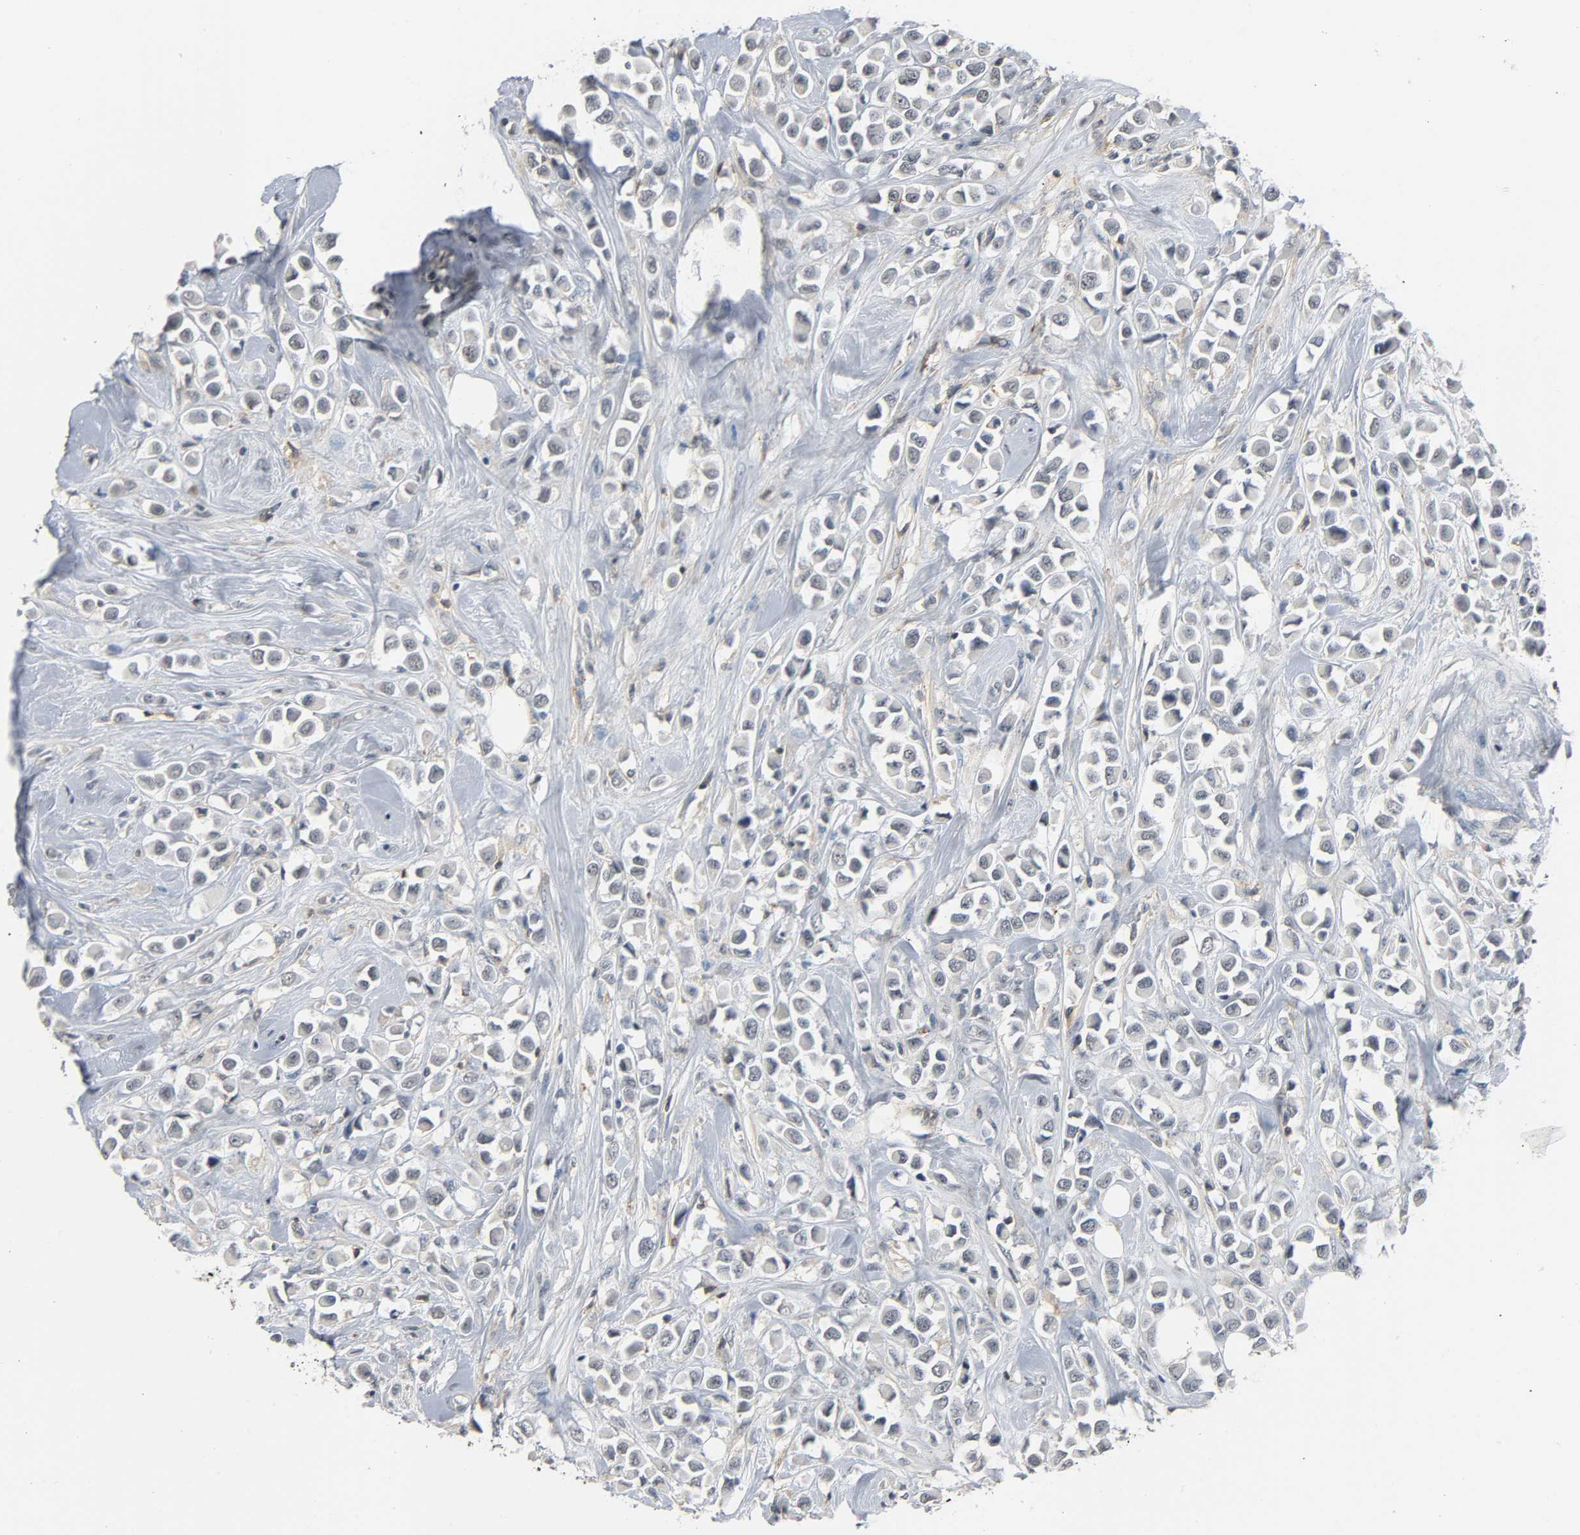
{"staining": {"intensity": "weak", "quantity": "<25%", "location": "cytoplasmic/membranous"}, "tissue": "breast cancer", "cell_type": "Tumor cells", "image_type": "cancer", "snomed": [{"axis": "morphology", "description": "Duct carcinoma"}, {"axis": "topography", "description": "Breast"}], "caption": "Immunohistochemical staining of breast invasive ductal carcinoma reveals no significant staining in tumor cells.", "gene": "CD4", "patient": {"sex": "female", "age": 61}}